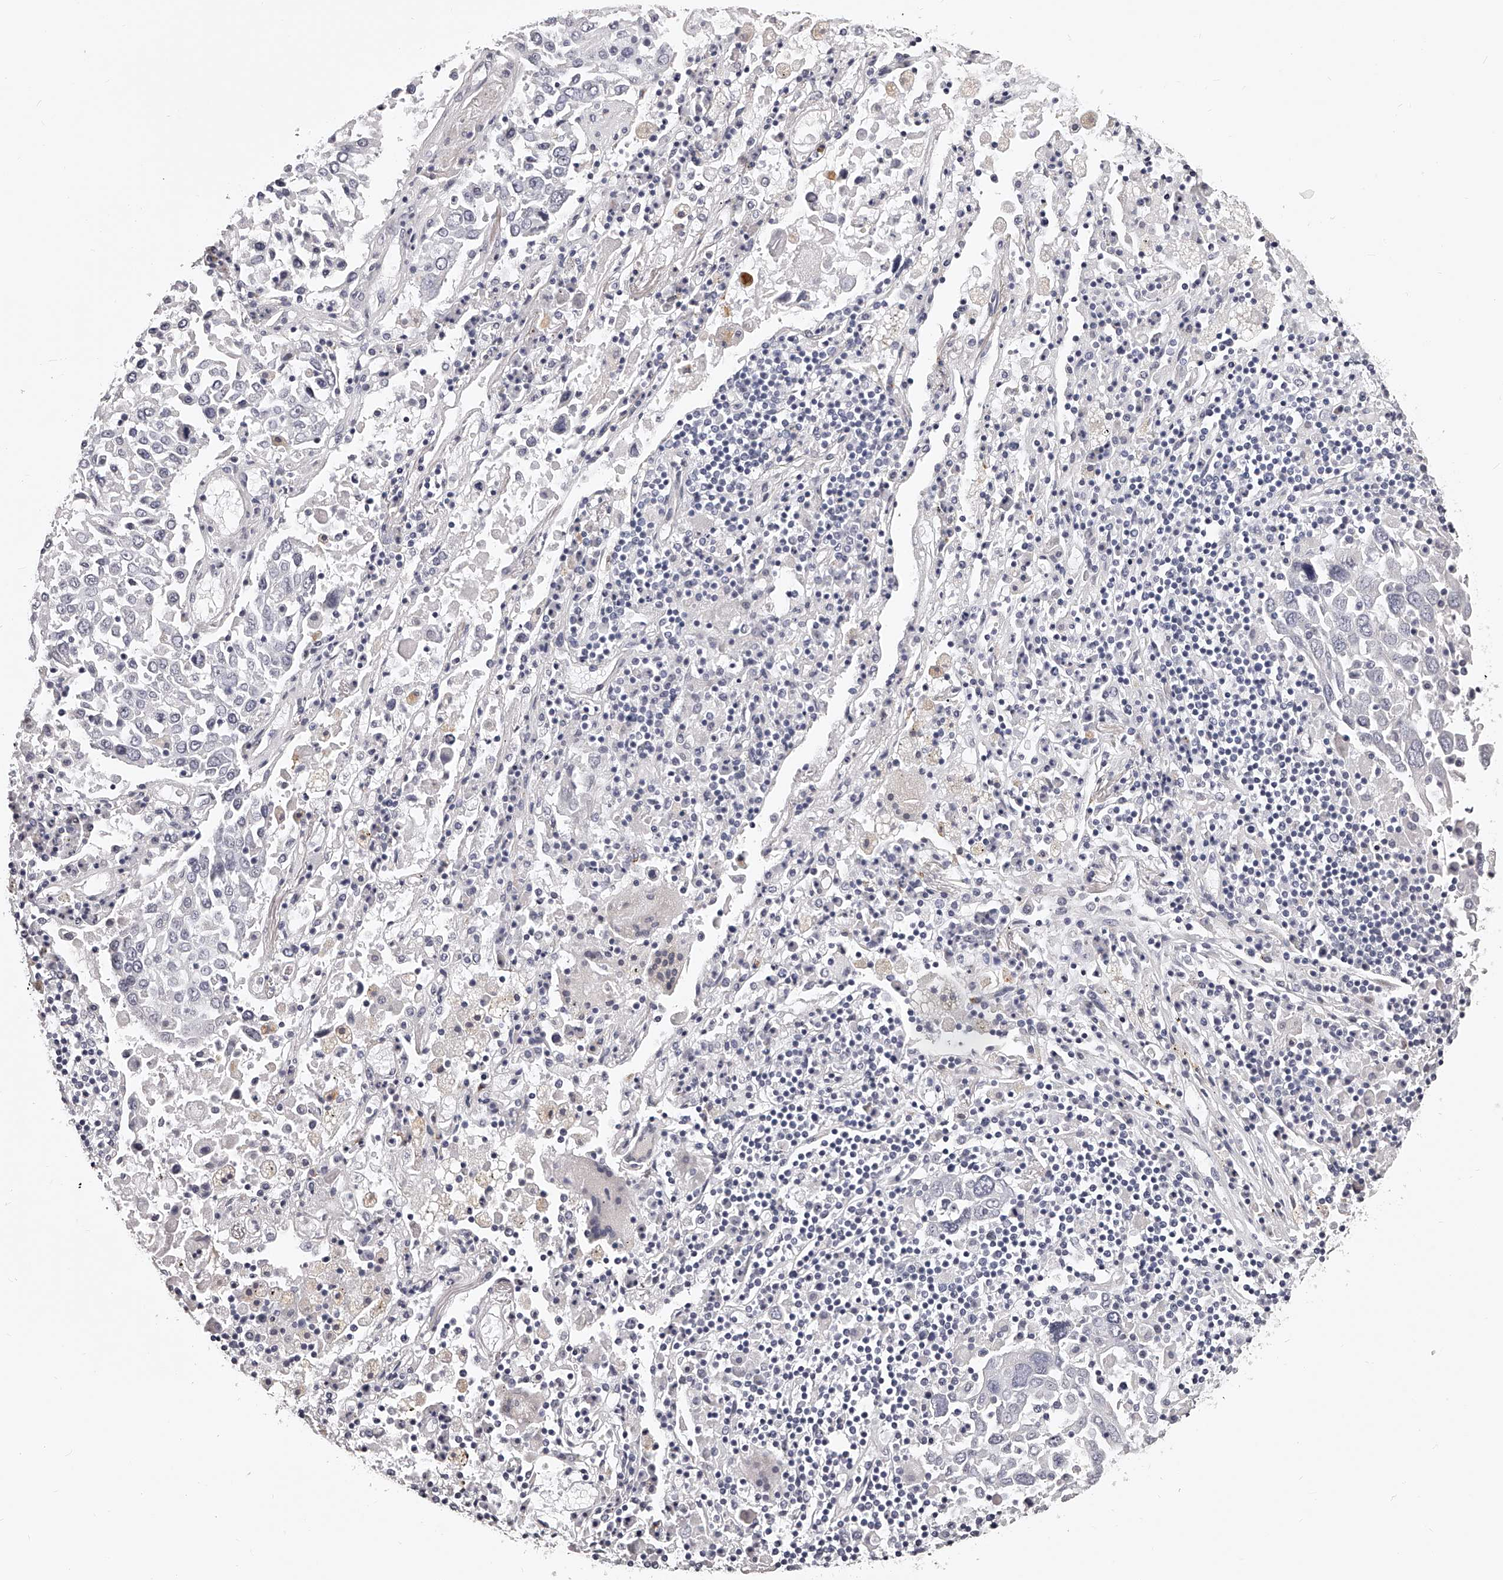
{"staining": {"intensity": "negative", "quantity": "none", "location": "none"}, "tissue": "lung cancer", "cell_type": "Tumor cells", "image_type": "cancer", "snomed": [{"axis": "morphology", "description": "Squamous cell carcinoma, NOS"}, {"axis": "topography", "description": "Lung"}], "caption": "The micrograph exhibits no significant staining in tumor cells of lung cancer. (Stains: DAB (3,3'-diaminobenzidine) immunohistochemistry (IHC) with hematoxylin counter stain, Microscopy: brightfield microscopy at high magnification).", "gene": "DMRT1", "patient": {"sex": "male", "age": 65}}